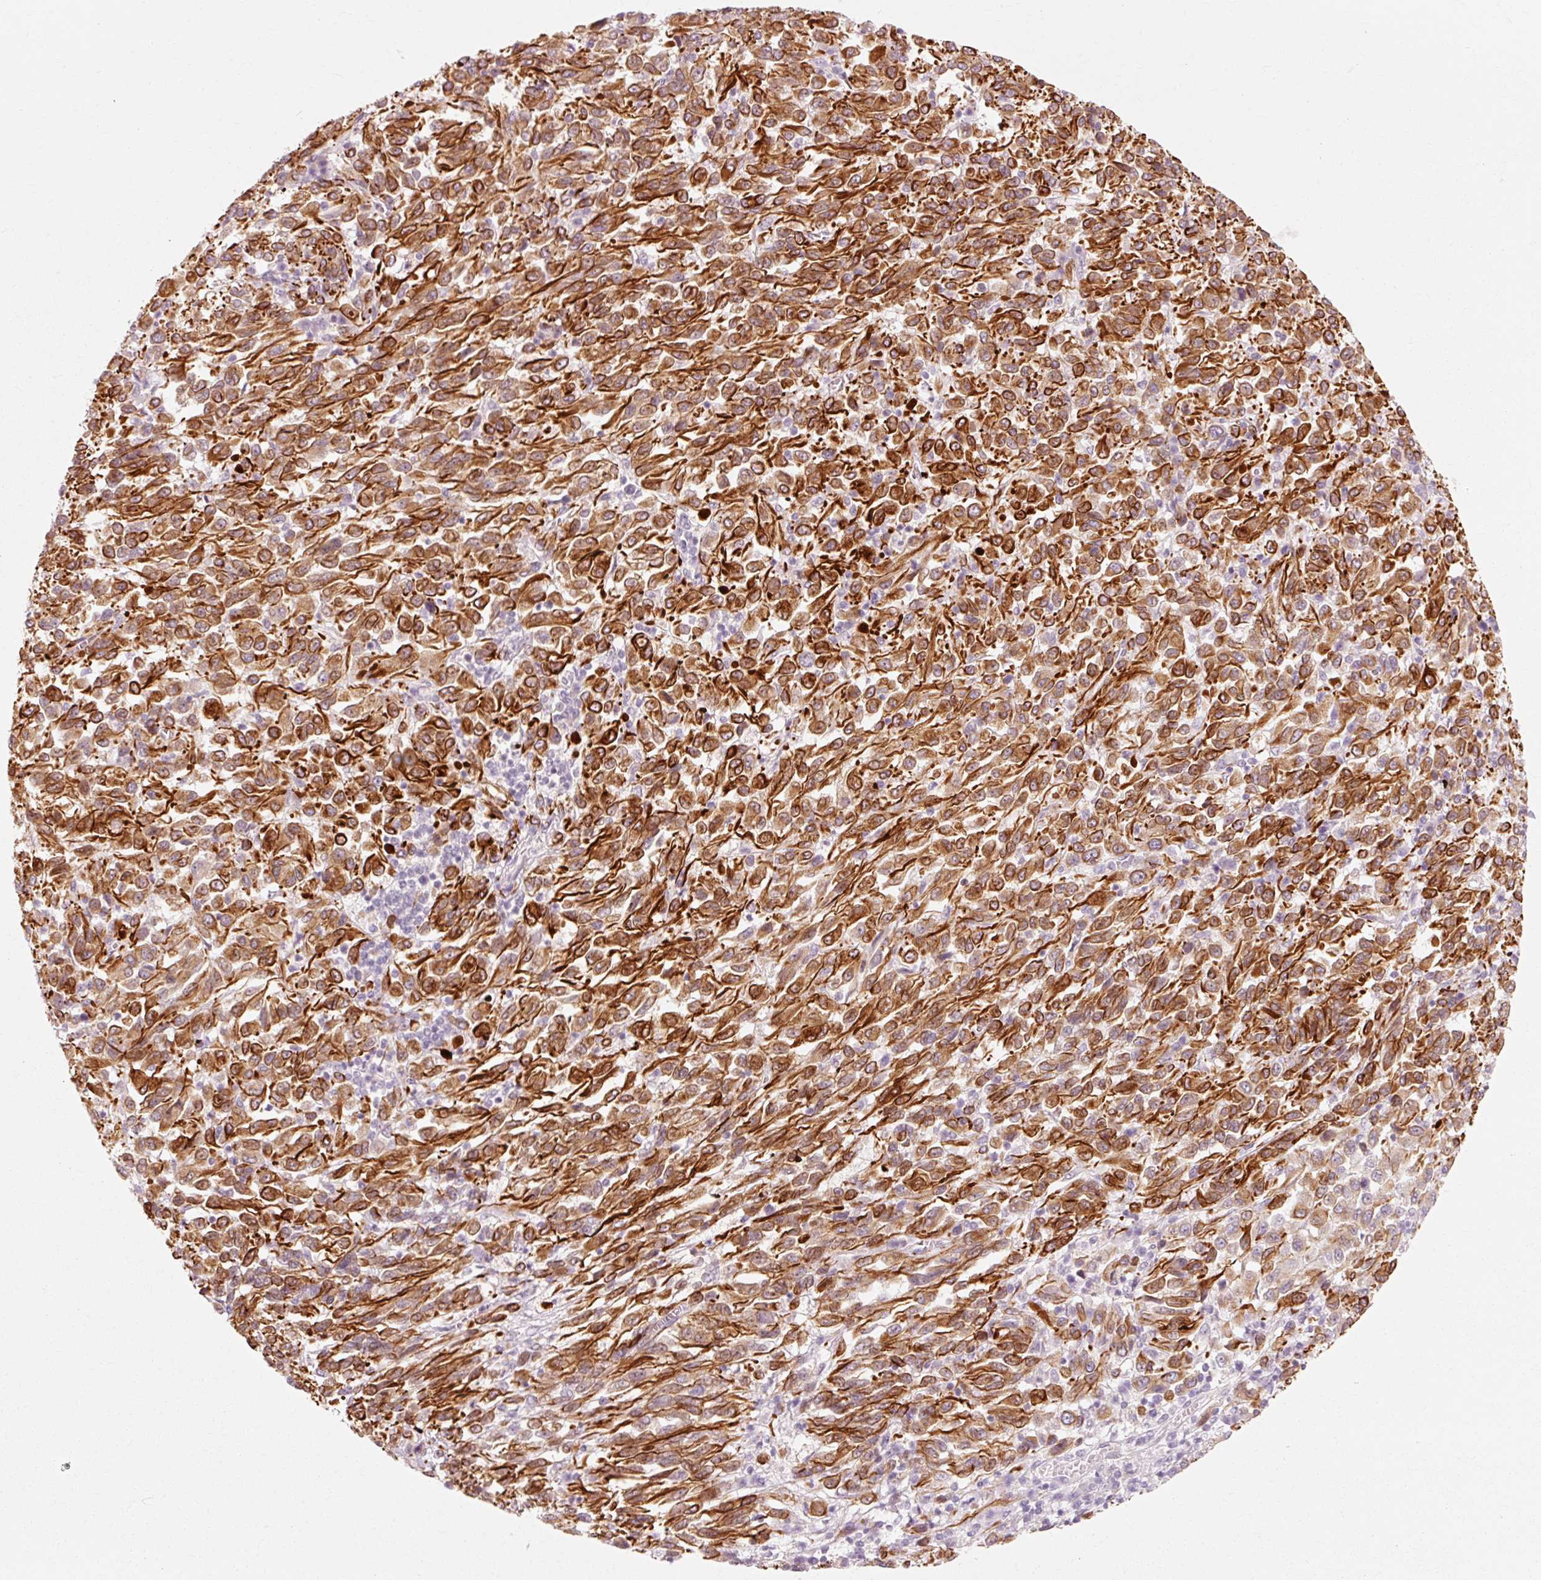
{"staining": {"intensity": "strong", "quantity": ">75%", "location": "cytoplasmic/membranous"}, "tissue": "melanoma", "cell_type": "Tumor cells", "image_type": "cancer", "snomed": [{"axis": "morphology", "description": "Malignant melanoma, Metastatic site"}, {"axis": "topography", "description": "Lung"}], "caption": "Immunohistochemical staining of melanoma displays high levels of strong cytoplasmic/membranous positivity in about >75% of tumor cells.", "gene": "TRIM73", "patient": {"sex": "male", "age": 64}}